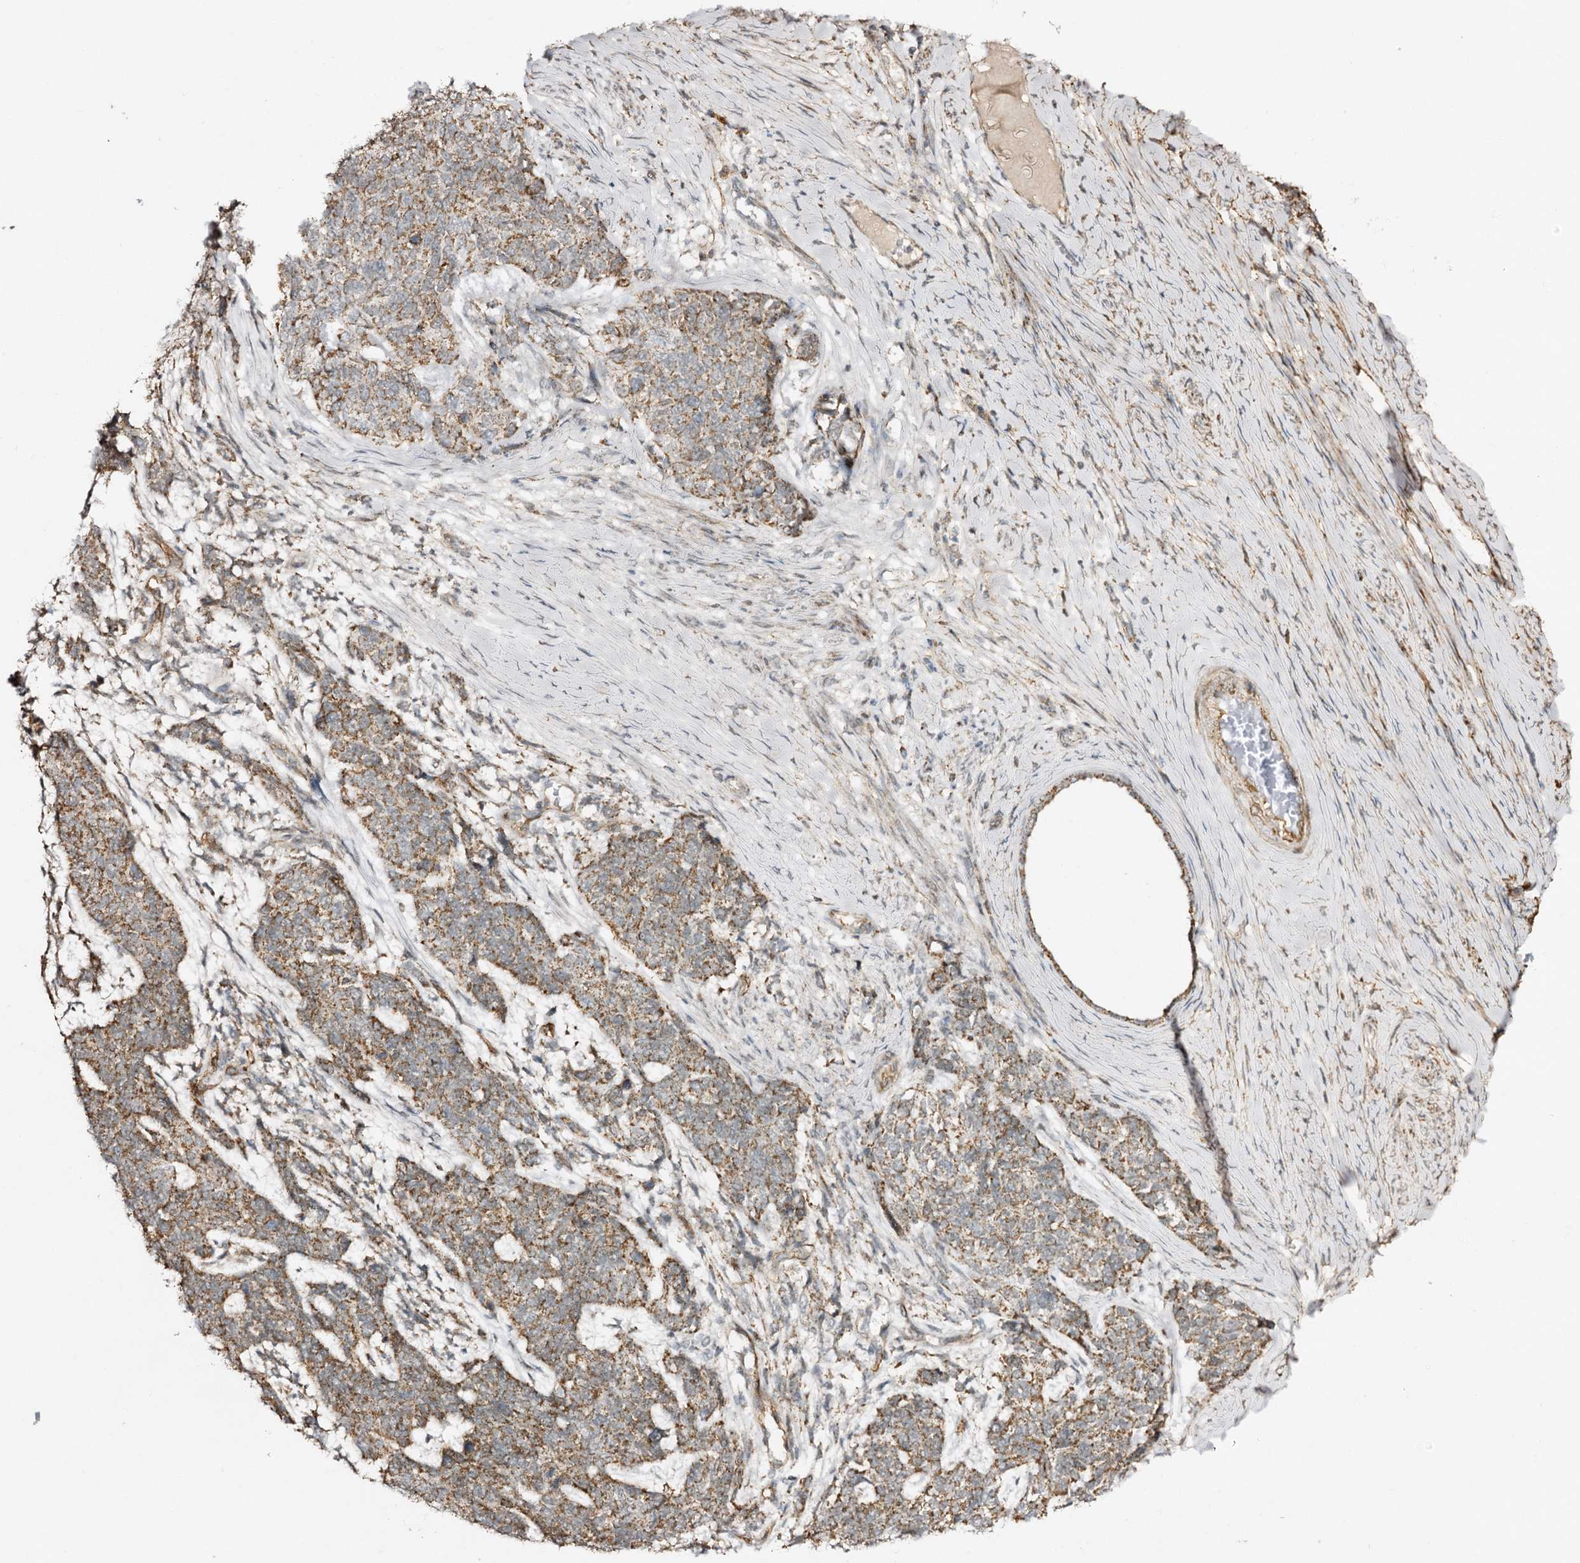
{"staining": {"intensity": "moderate", "quantity": ">75%", "location": "cytoplasmic/membranous"}, "tissue": "cervical cancer", "cell_type": "Tumor cells", "image_type": "cancer", "snomed": [{"axis": "morphology", "description": "Squamous cell carcinoma, NOS"}, {"axis": "topography", "description": "Cervix"}], "caption": "Protein expression analysis of human squamous cell carcinoma (cervical) reveals moderate cytoplasmic/membranous positivity in about >75% of tumor cells.", "gene": "CBR4", "patient": {"sex": "female", "age": 63}}